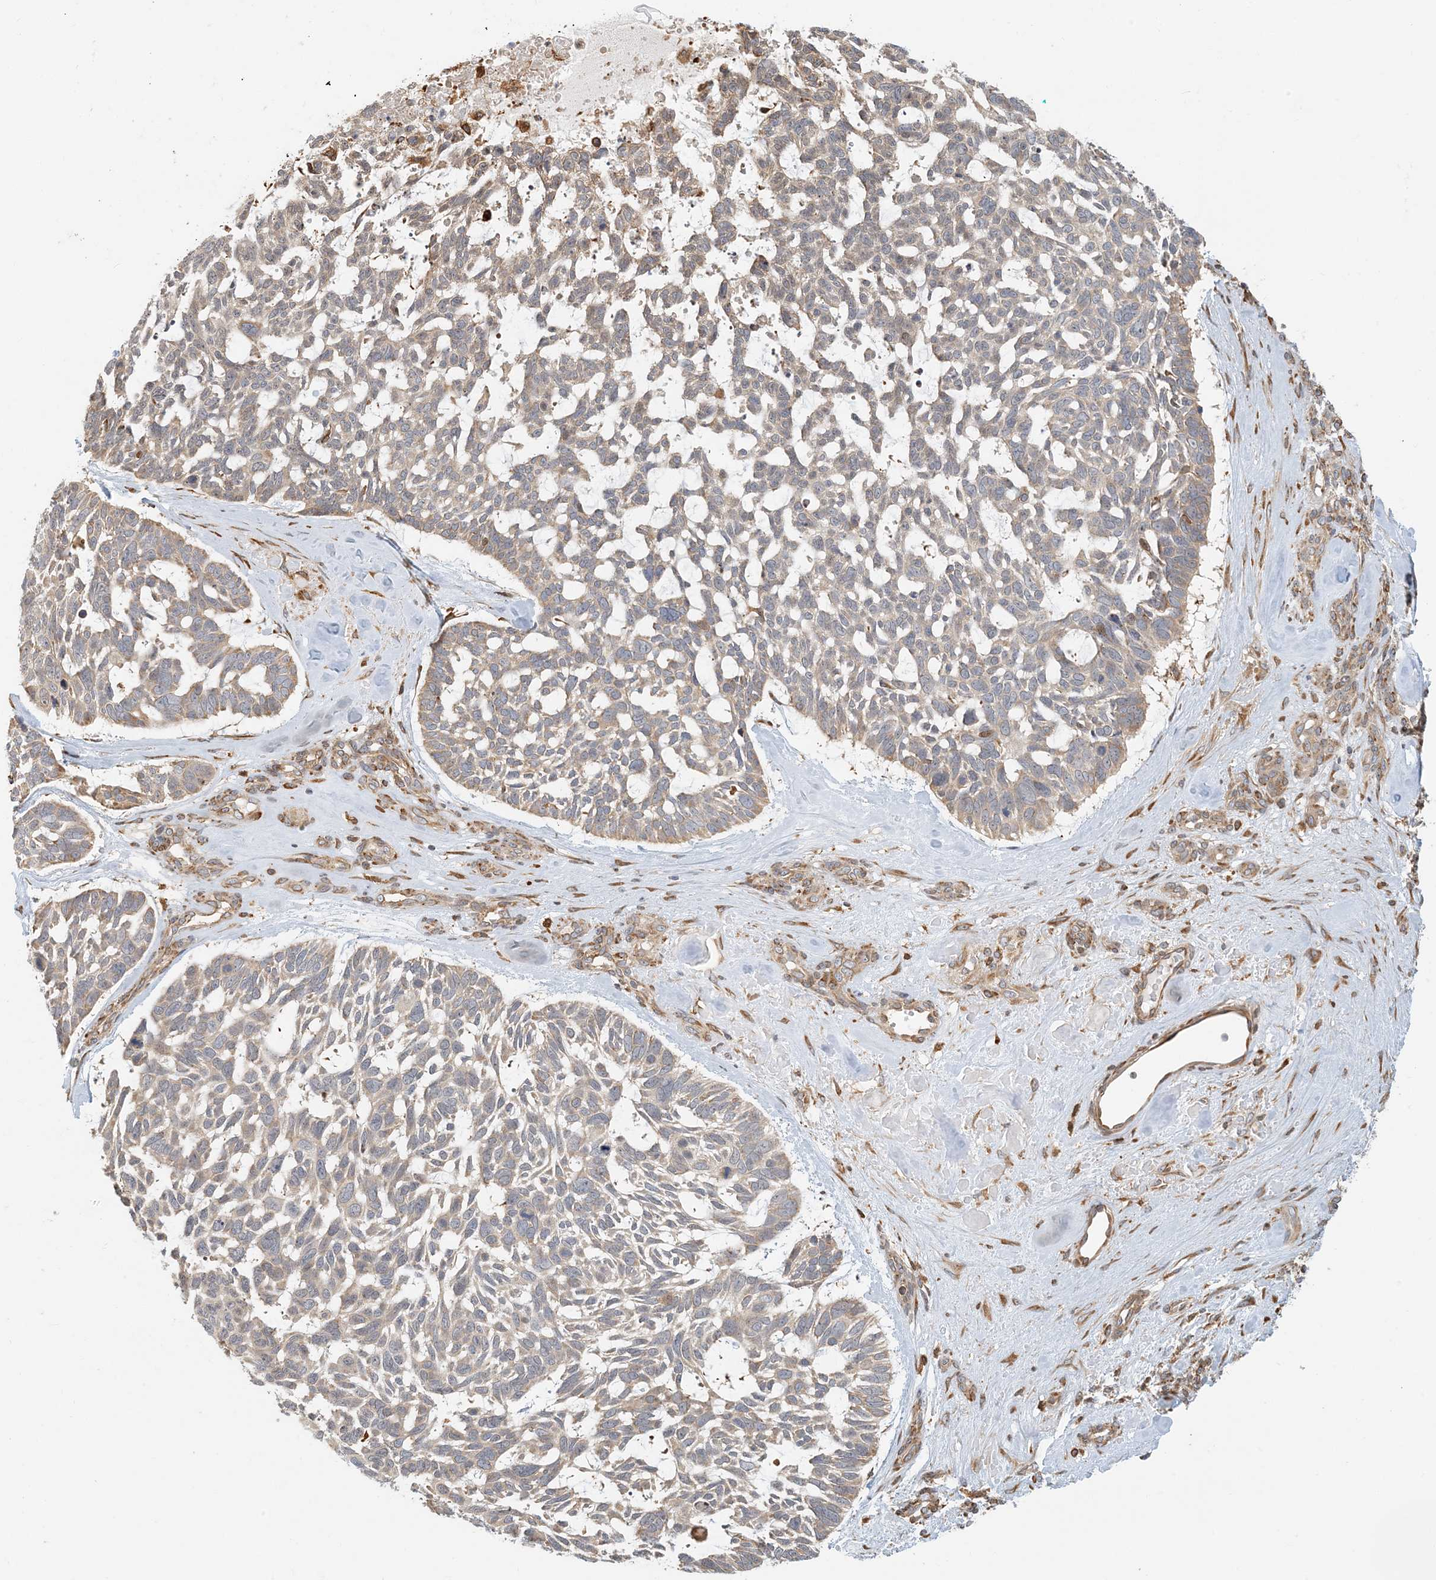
{"staining": {"intensity": "weak", "quantity": ">75%", "location": "cytoplasmic/membranous"}, "tissue": "skin cancer", "cell_type": "Tumor cells", "image_type": "cancer", "snomed": [{"axis": "morphology", "description": "Basal cell carcinoma"}, {"axis": "topography", "description": "Skin"}], "caption": "Skin basal cell carcinoma stained for a protein (brown) demonstrates weak cytoplasmic/membranous positive expression in about >75% of tumor cells.", "gene": "HNMT", "patient": {"sex": "male", "age": 88}}